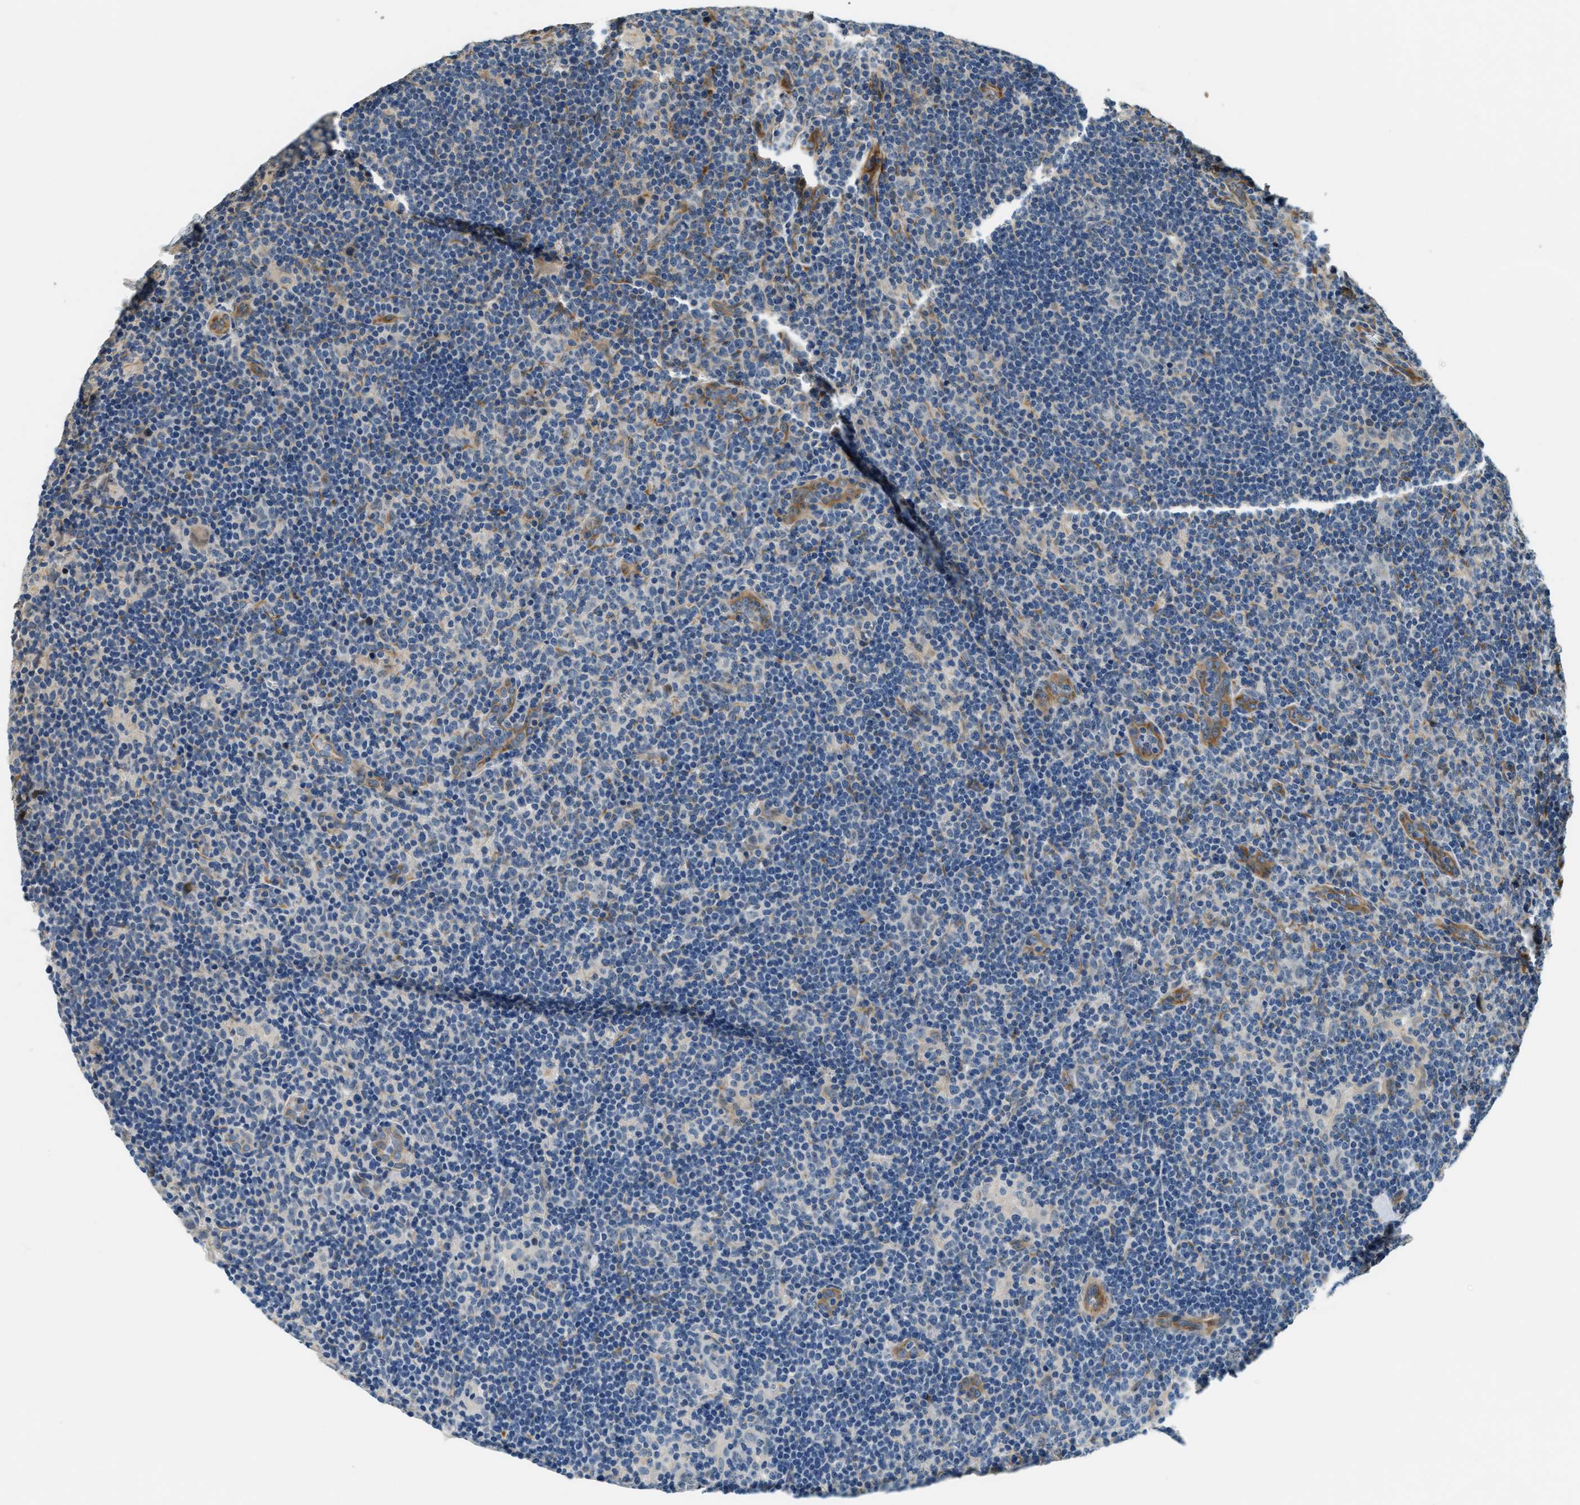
{"staining": {"intensity": "negative", "quantity": "none", "location": "none"}, "tissue": "lymphoma", "cell_type": "Tumor cells", "image_type": "cancer", "snomed": [{"axis": "morphology", "description": "Hodgkin's disease, NOS"}, {"axis": "topography", "description": "Lymph node"}], "caption": "This photomicrograph is of Hodgkin's disease stained with IHC to label a protein in brown with the nuclei are counter-stained blue. There is no positivity in tumor cells.", "gene": "ALOX12", "patient": {"sex": "female", "age": 57}}